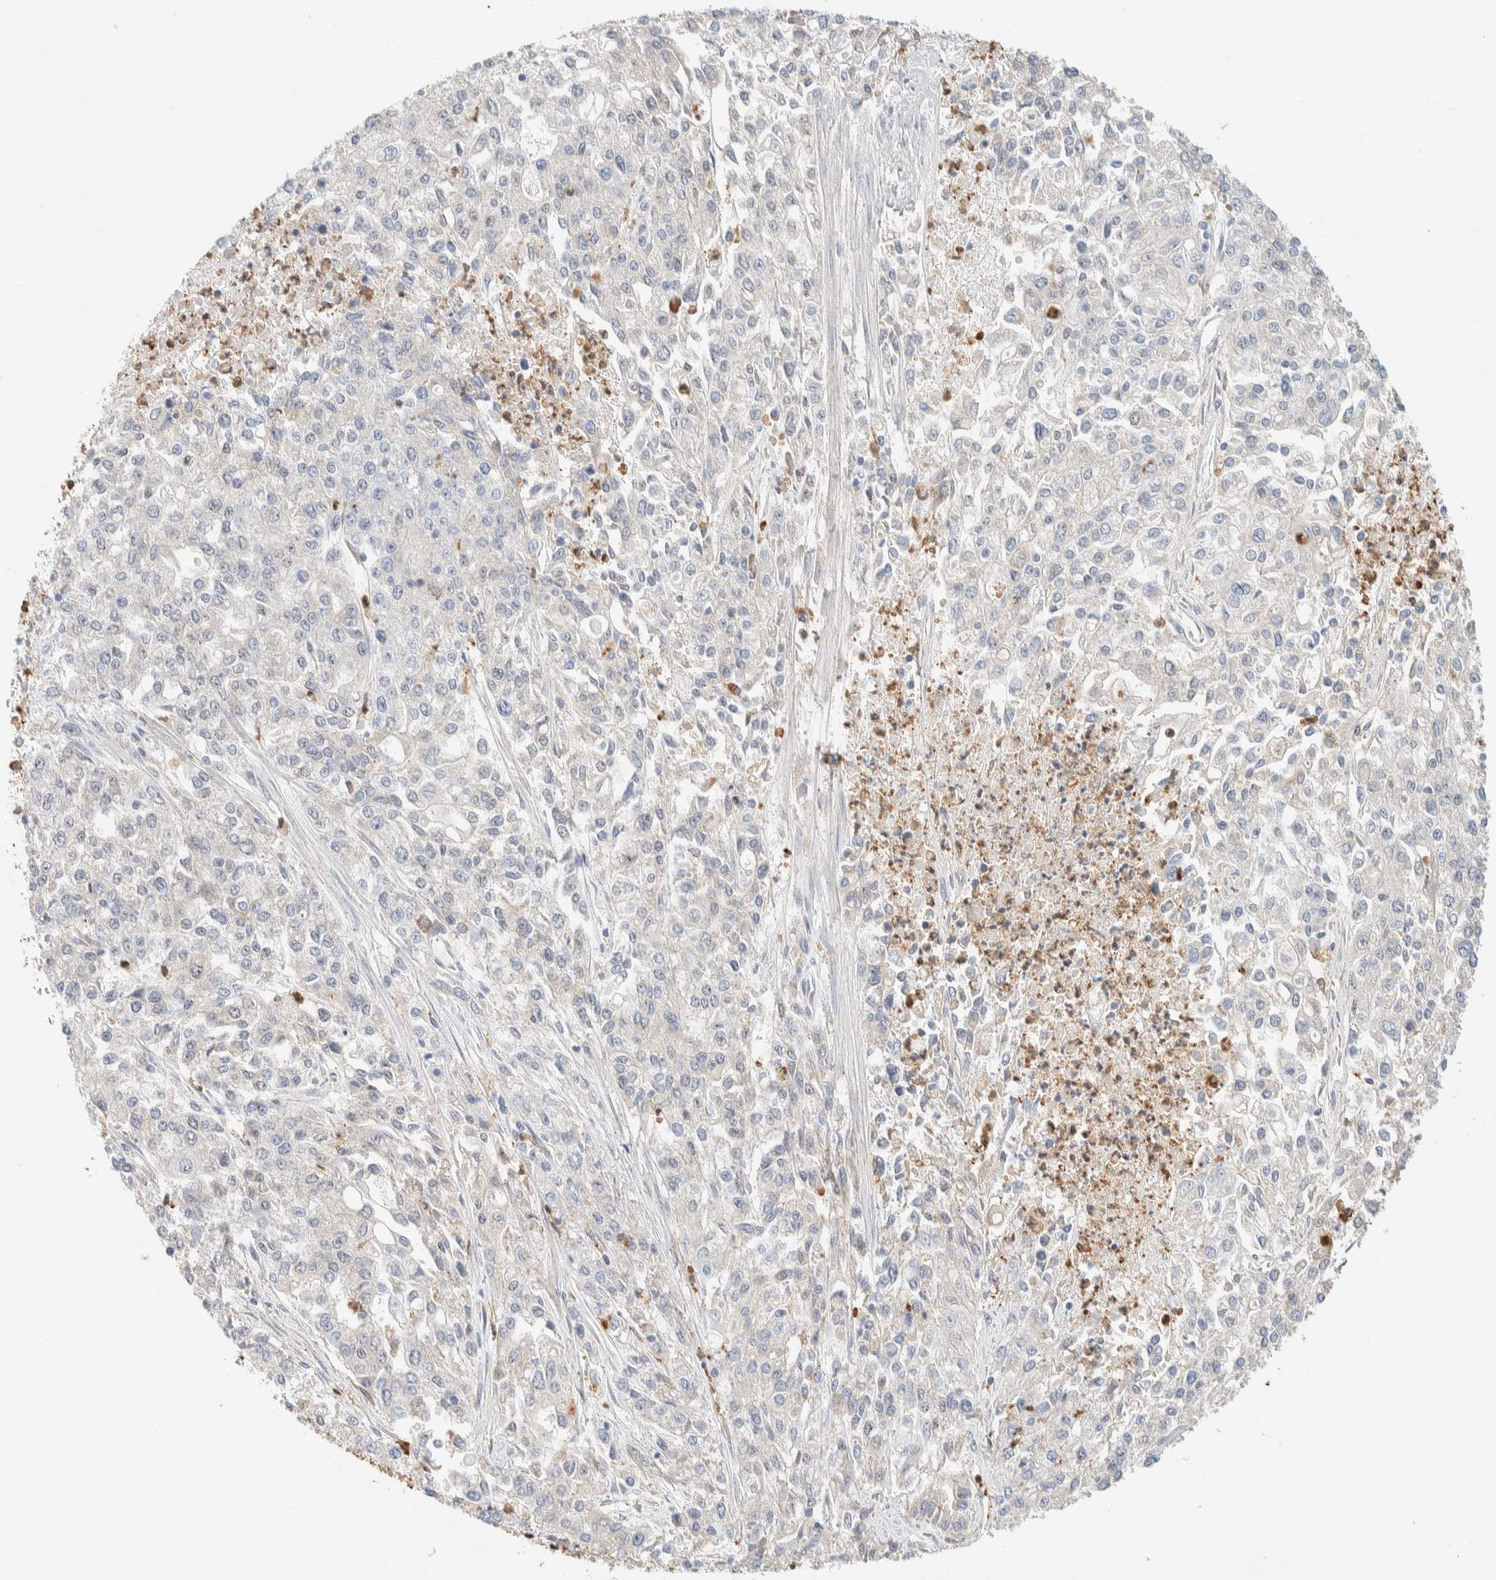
{"staining": {"intensity": "negative", "quantity": "none", "location": "none"}, "tissue": "endometrial cancer", "cell_type": "Tumor cells", "image_type": "cancer", "snomed": [{"axis": "morphology", "description": "Adenocarcinoma, NOS"}, {"axis": "topography", "description": "Endometrium"}], "caption": "Immunohistochemical staining of human adenocarcinoma (endometrial) reveals no significant staining in tumor cells.", "gene": "TTC3", "patient": {"sex": "female", "age": 49}}